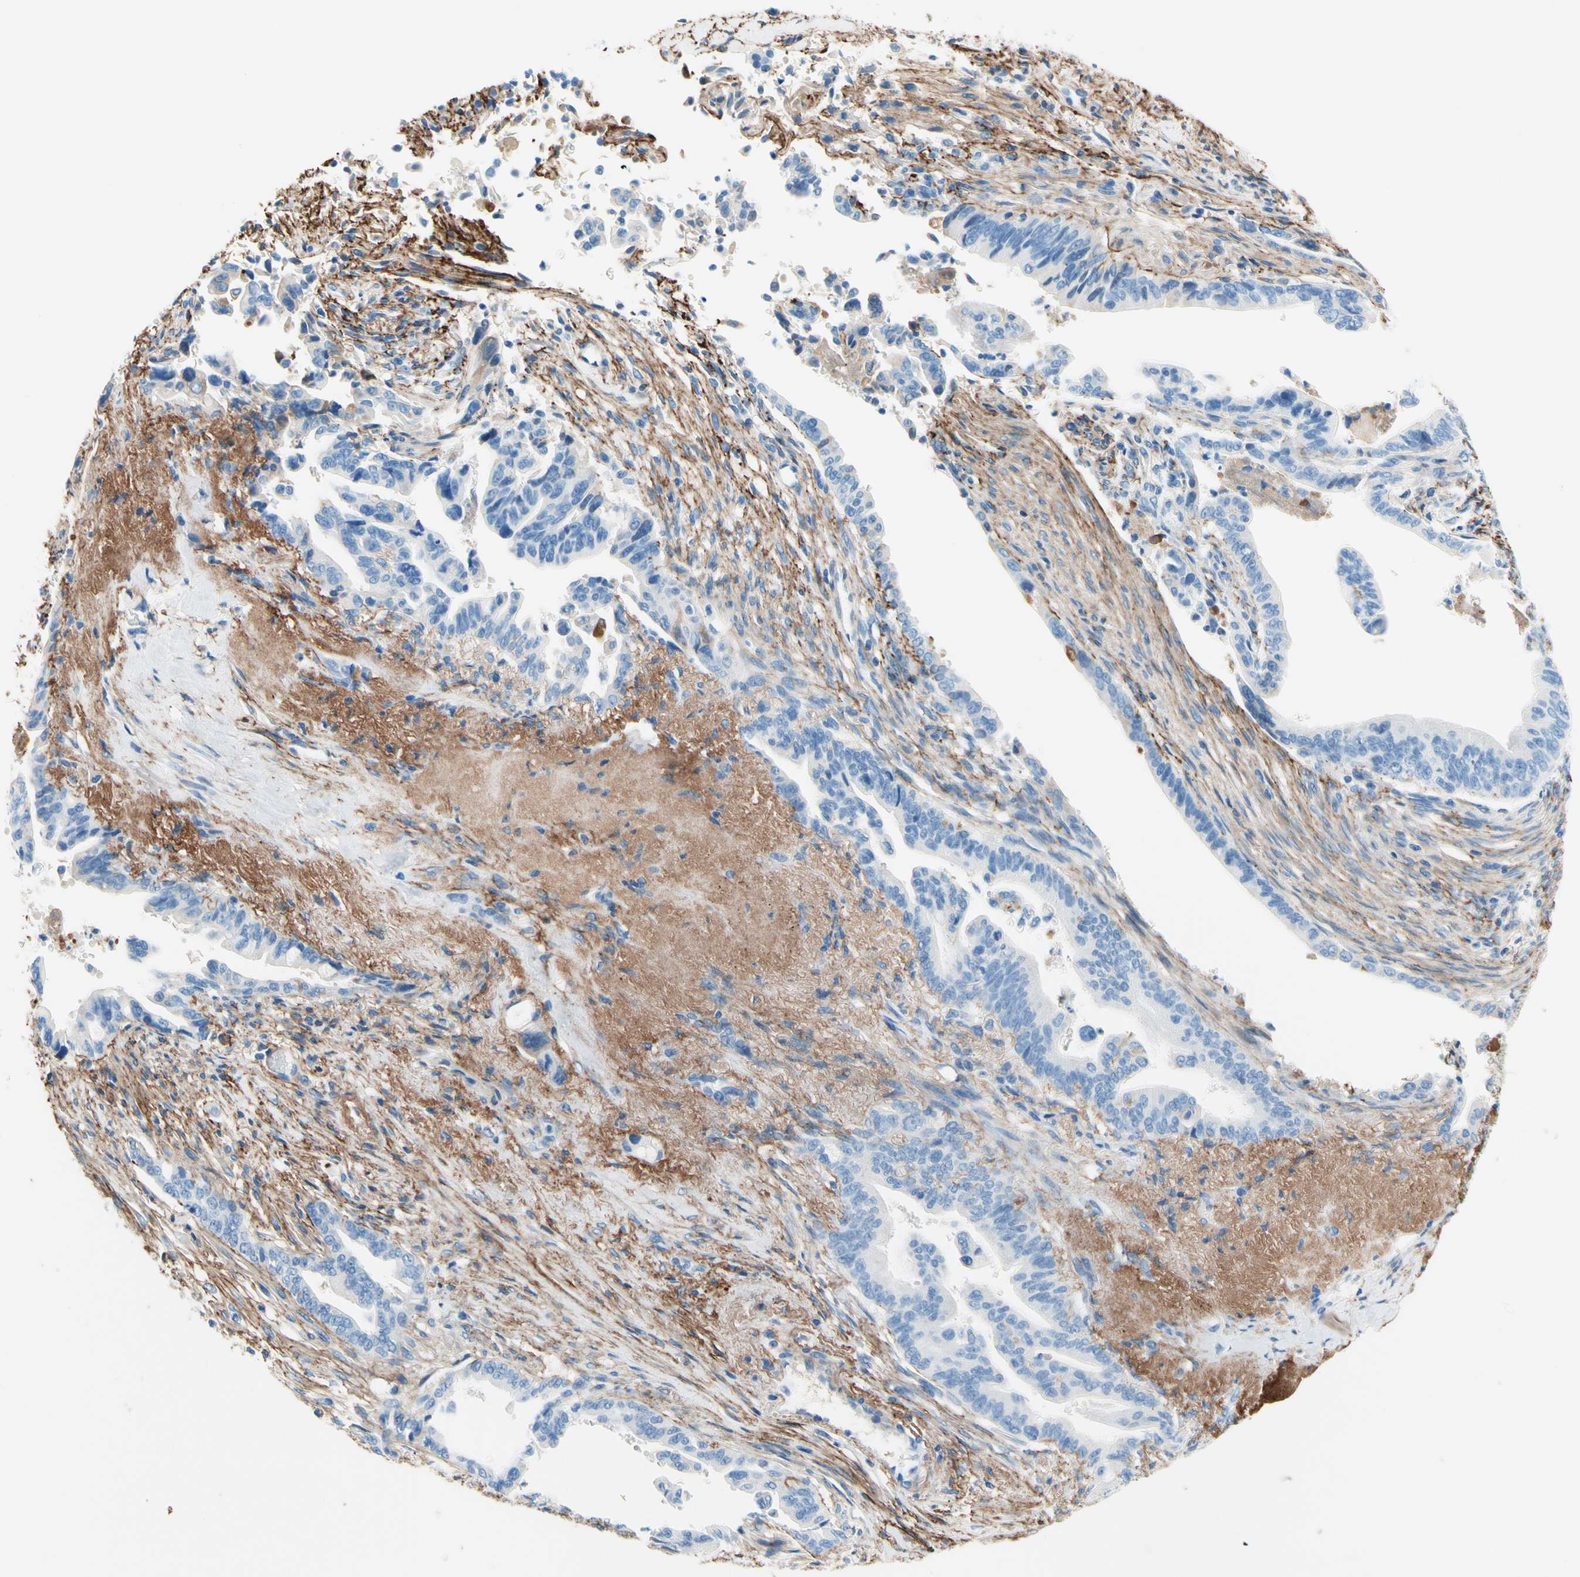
{"staining": {"intensity": "negative", "quantity": "none", "location": "none"}, "tissue": "pancreatic cancer", "cell_type": "Tumor cells", "image_type": "cancer", "snomed": [{"axis": "morphology", "description": "Adenocarcinoma, NOS"}, {"axis": "topography", "description": "Pancreas"}], "caption": "There is no significant staining in tumor cells of pancreatic cancer. (Brightfield microscopy of DAB immunohistochemistry (IHC) at high magnification).", "gene": "MFAP5", "patient": {"sex": "male", "age": 70}}